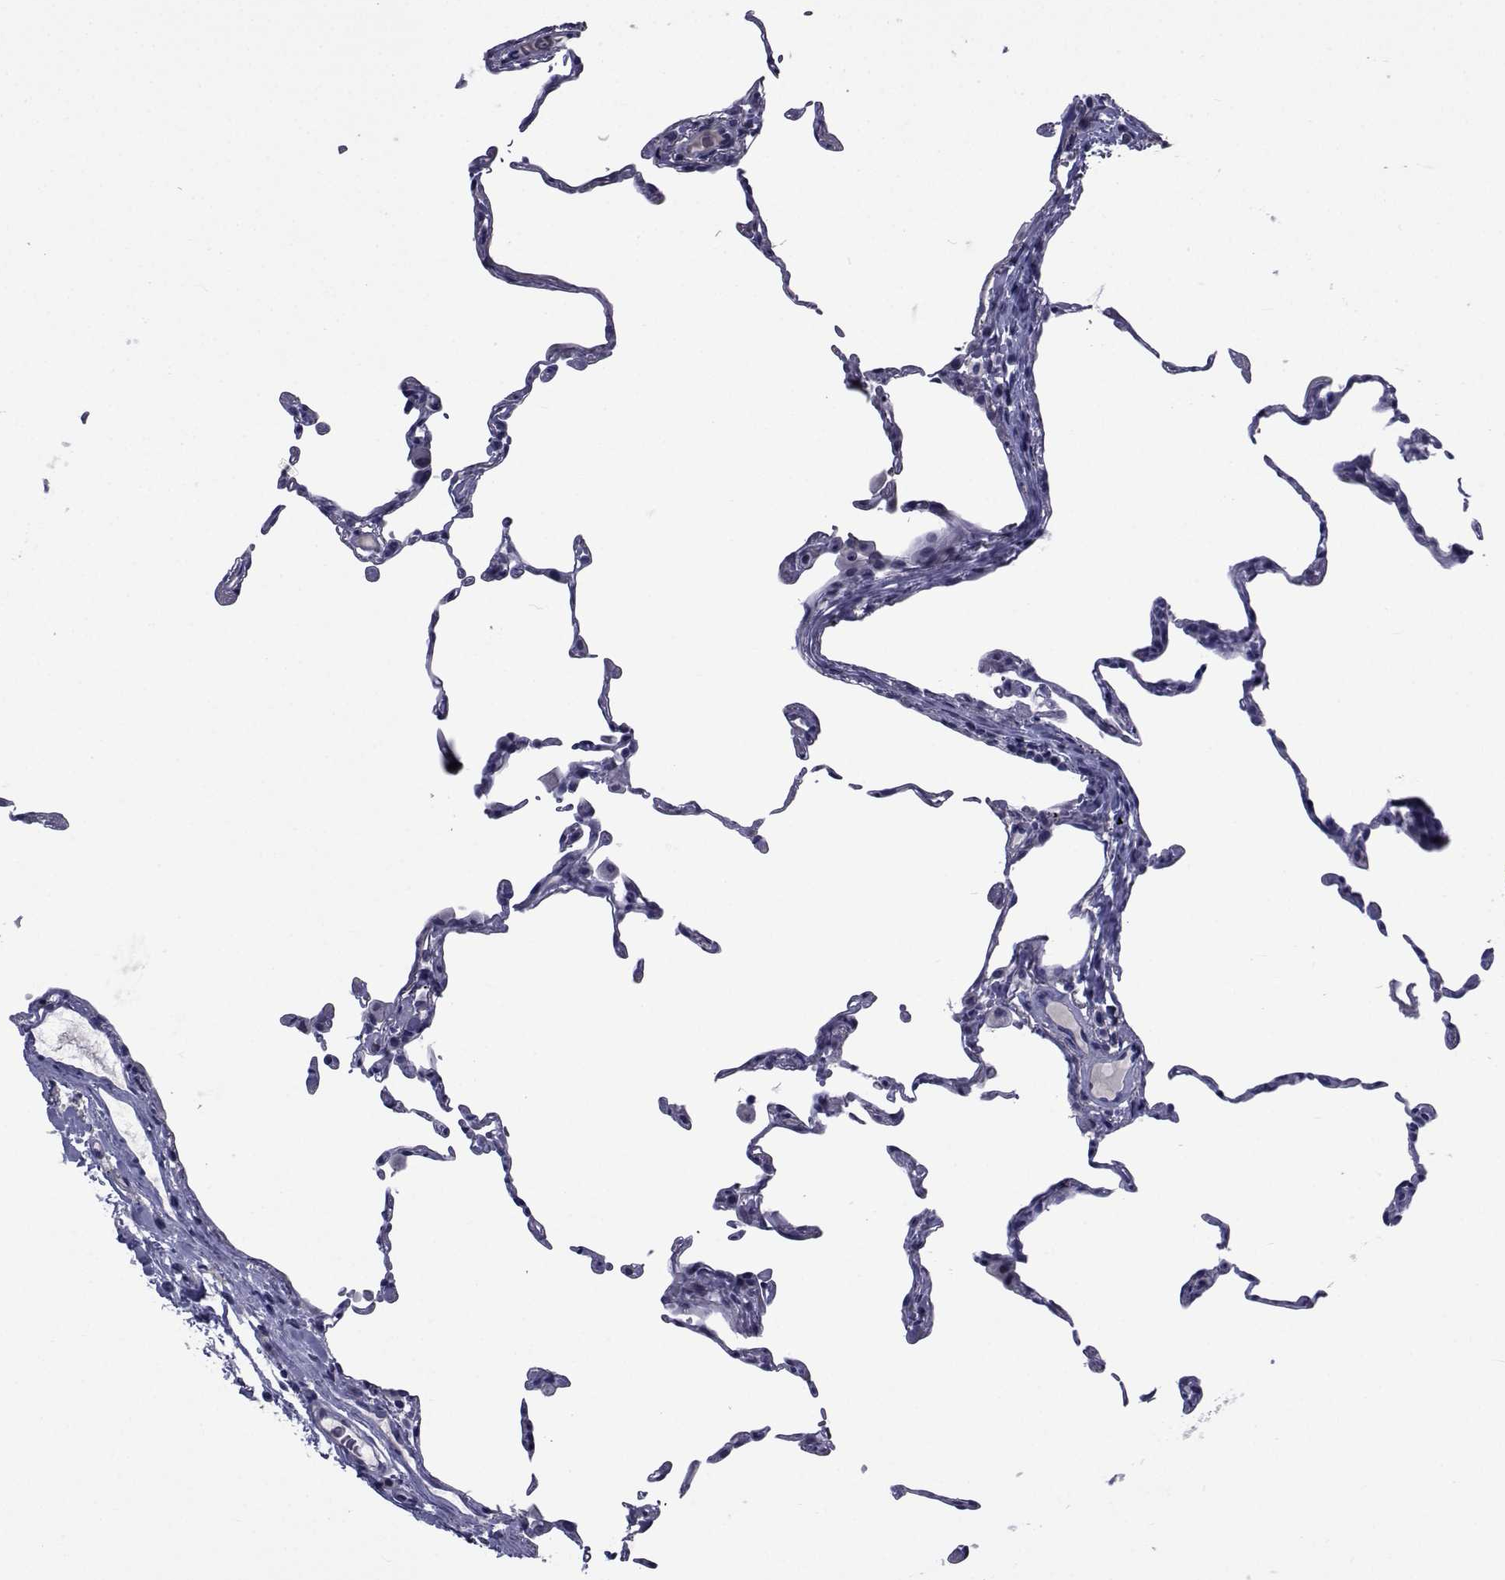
{"staining": {"intensity": "negative", "quantity": "none", "location": "none"}, "tissue": "lung", "cell_type": "Alveolar cells", "image_type": "normal", "snomed": [{"axis": "morphology", "description": "Normal tissue, NOS"}, {"axis": "topography", "description": "Lung"}], "caption": "Immunohistochemistry (IHC) photomicrograph of unremarkable lung: human lung stained with DAB (3,3'-diaminobenzidine) shows no significant protein positivity in alveolar cells. The staining was performed using DAB to visualize the protein expression in brown, while the nuclei were stained in blue with hematoxylin (Magnification: 20x).", "gene": "SEMA5B", "patient": {"sex": "female", "age": 57}}